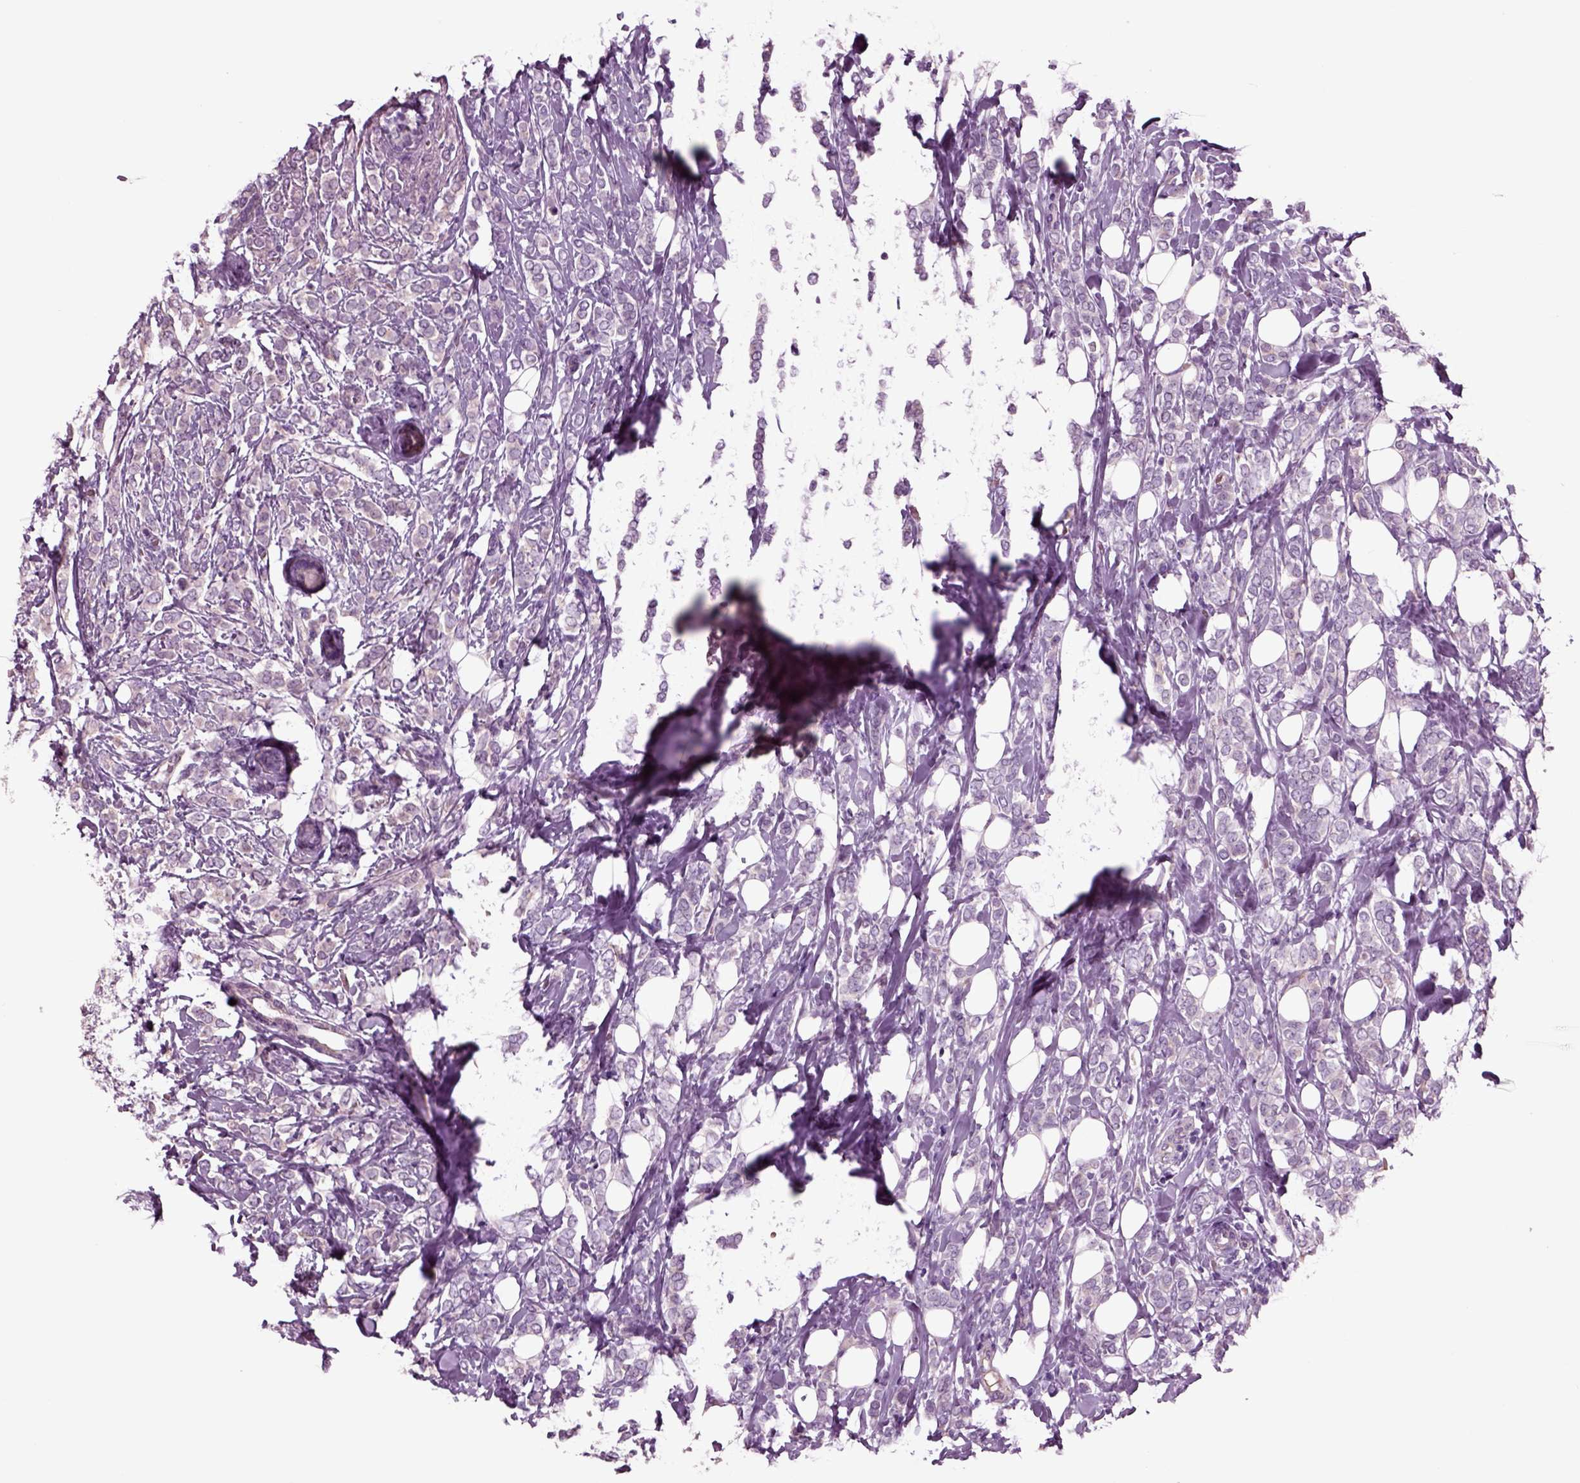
{"staining": {"intensity": "negative", "quantity": "none", "location": "none"}, "tissue": "breast cancer", "cell_type": "Tumor cells", "image_type": "cancer", "snomed": [{"axis": "morphology", "description": "Lobular carcinoma"}, {"axis": "topography", "description": "Breast"}], "caption": "Tumor cells are negative for protein expression in human breast cancer. (IHC, brightfield microscopy, high magnification).", "gene": "CHGB", "patient": {"sex": "female", "age": 49}}